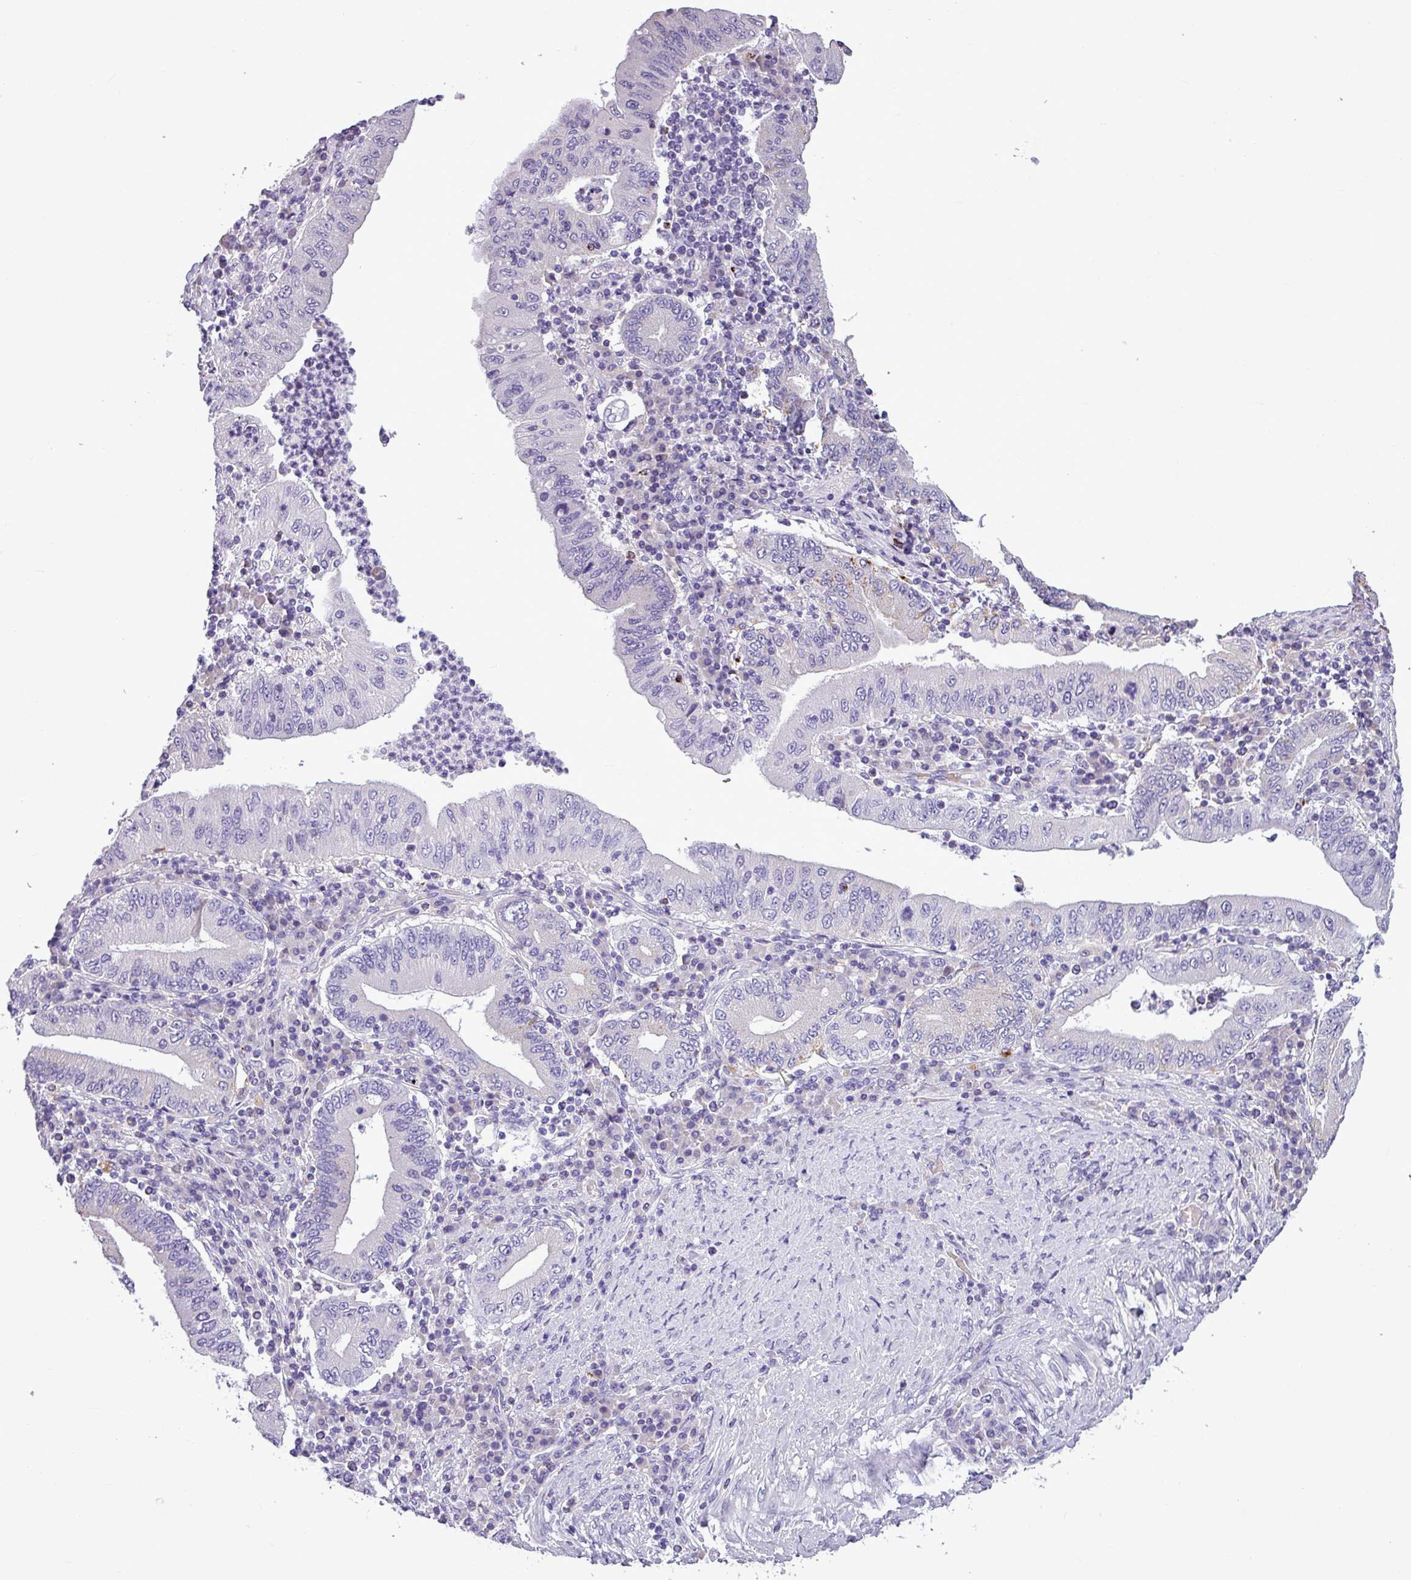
{"staining": {"intensity": "negative", "quantity": "none", "location": "none"}, "tissue": "stomach cancer", "cell_type": "Tumor cells", "image_type": "cancer", "snomed": [{"axis": "morphology", "description": "Normal tissue, NOS"}, {"axis": "morphology", "description": "Adenocarcinoma, NOS"}, {"axis": "topography", "description": "Esophagus"}, {"axis": "topography", "description": "Stomach, upper"}, {"axis": "topography", "description": "Peripheral nerve tissue"}], "caption": "Tumor cells are negative for brown protein staining in adenocarcinoma (stomach).", "gene": "IL17A", "patient": {"sex": "male", "age": 62}}